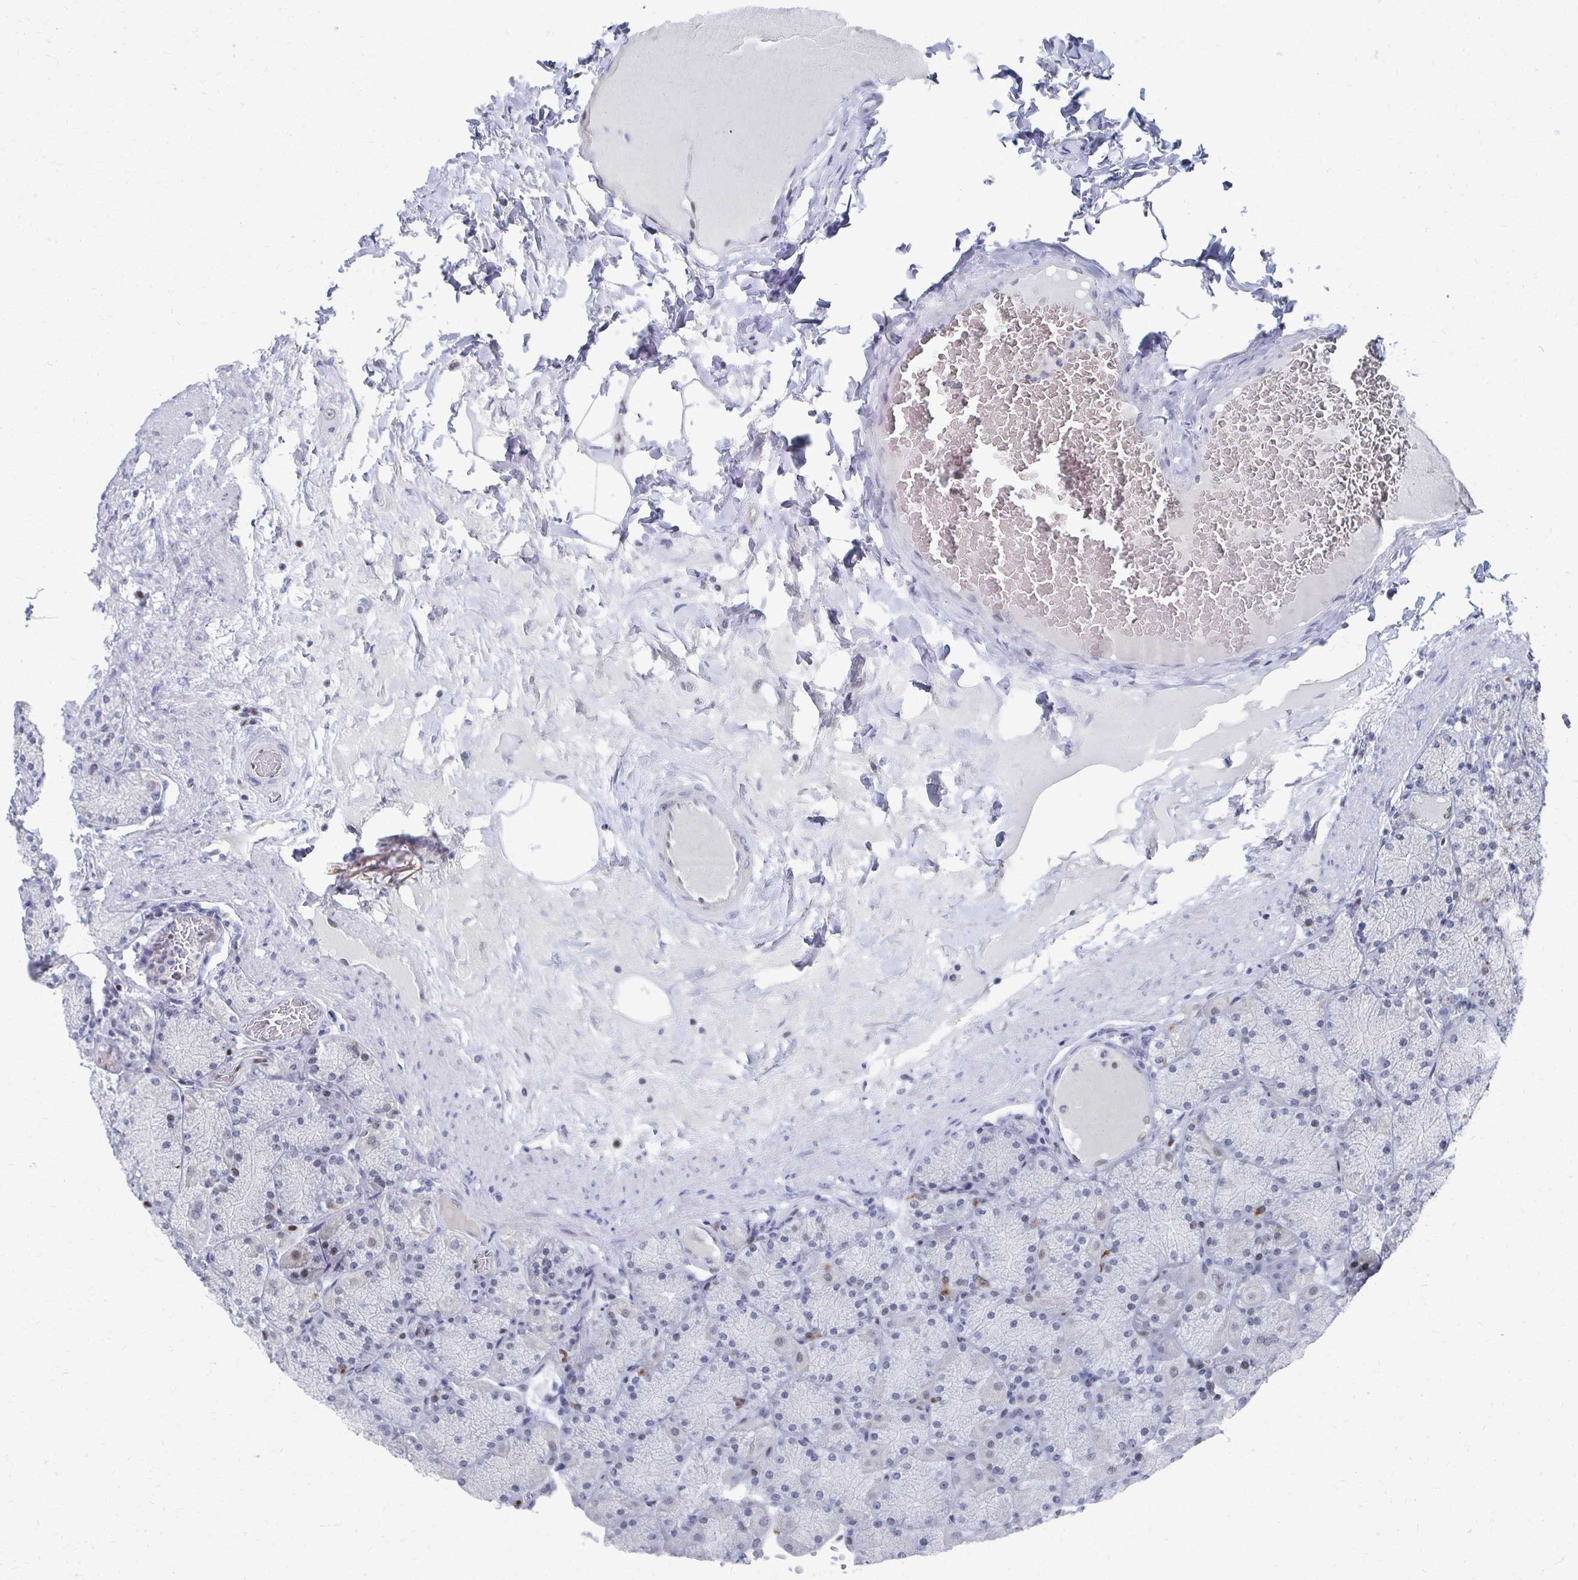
{"staining": {"intensity": "moderate", "quantity": "<25%", "location": "nuclear"}, "tissue": "stomach", "cell_type": "Glandular cells", "image_type": "normal", "snomed": [{"axis": "morphology", "description": "Normal tissue, NOS"}, {"axis": "topography", "description": "Stomach, upper"}], "caption": "Immunohistochemical staining of unremarkable human stomach reveals moderate nuclear protein positivity in about <25% of glandular cells.", "gene": "CDIN1", "patient": {"sex": "female", "age": 56}}